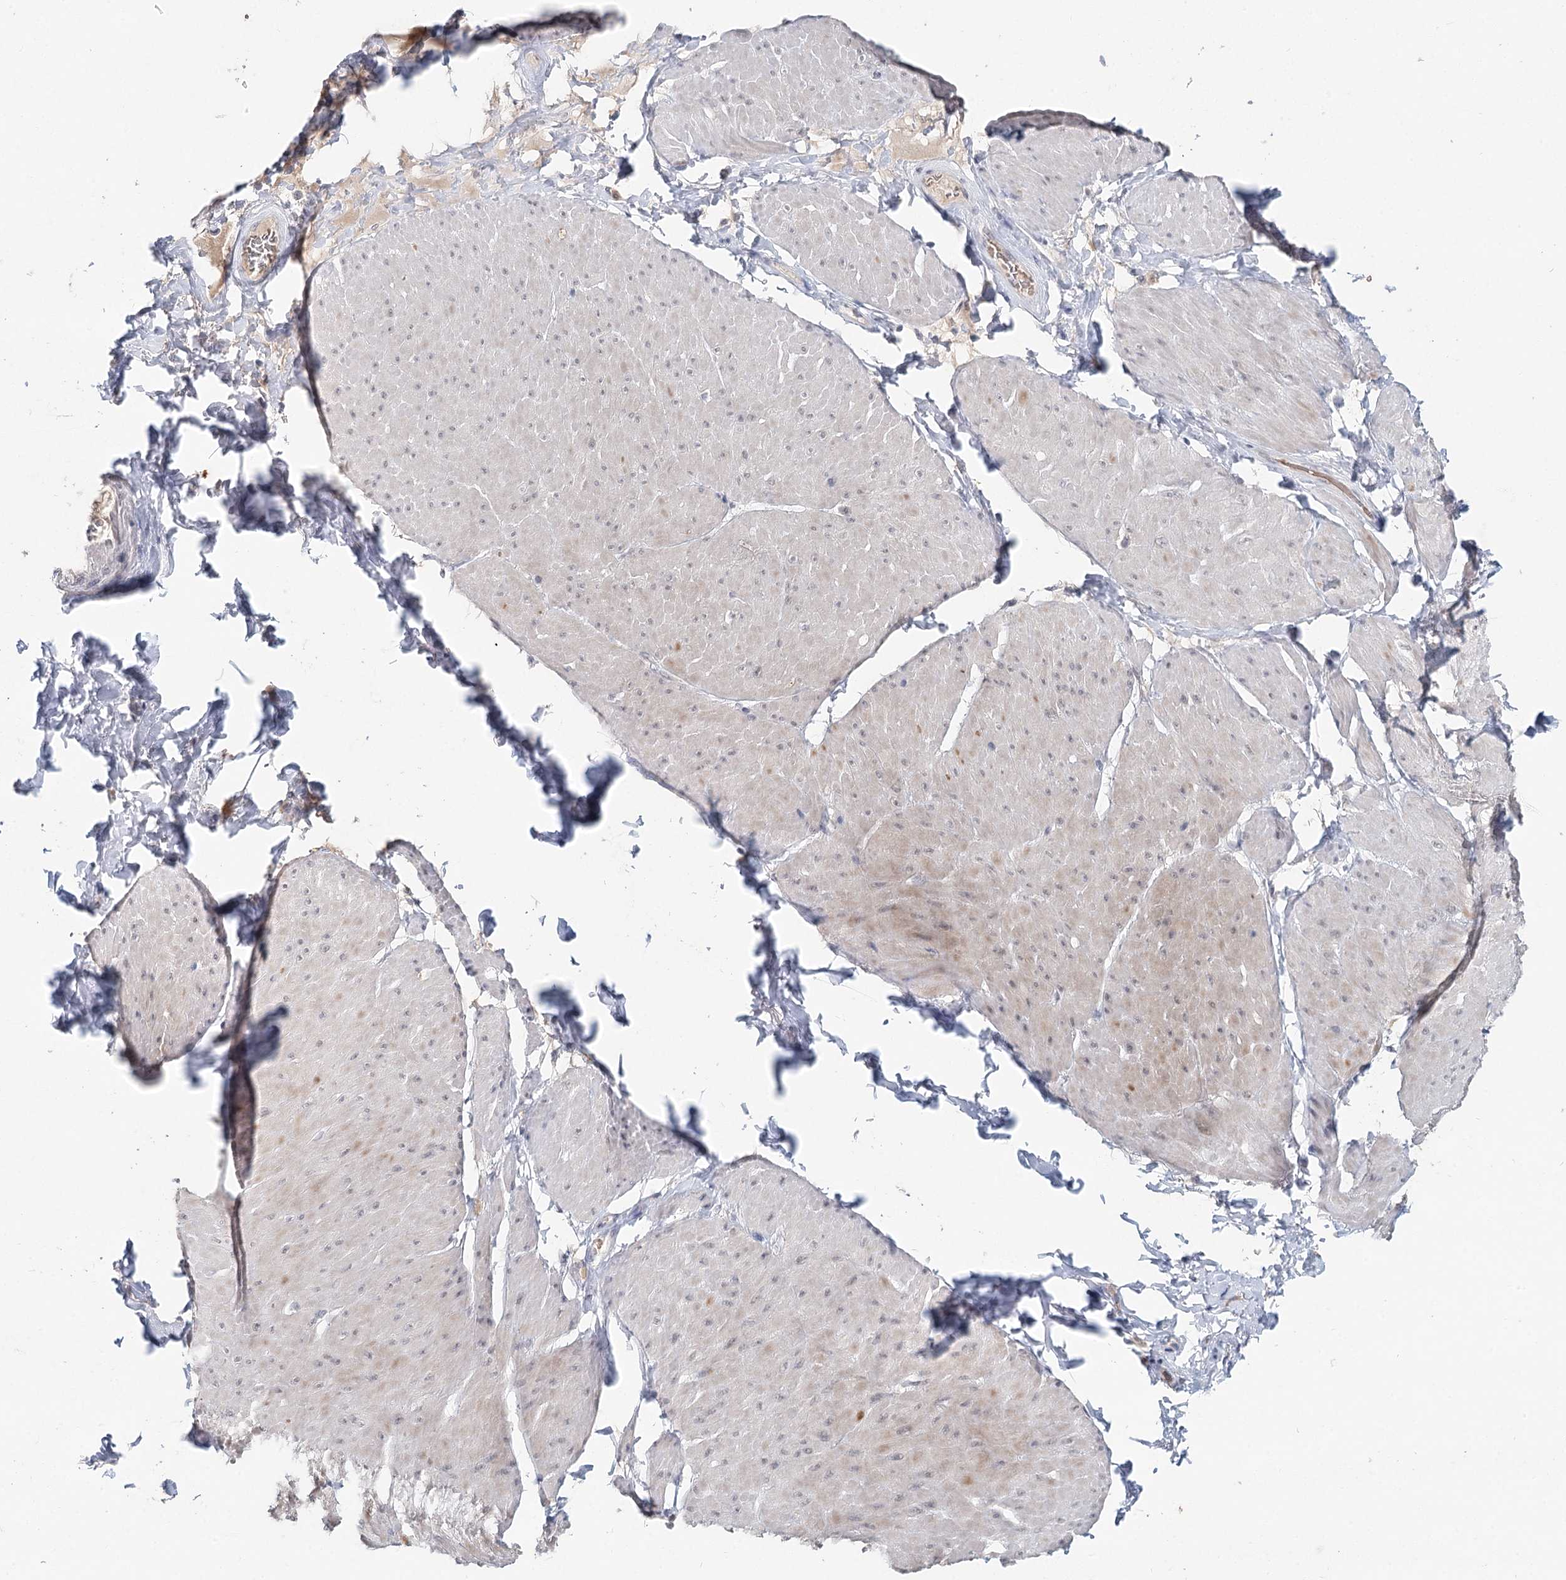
{"staining": {"intensity": "negative", "quantity": "none", "location": "none"}, "tissue": "smooth muscle", "cell_type": "Smooth muscle cells", "image_type": "normal", "snomed": [{"axis": "morphology", "description": "Urothelial carcinoma, High grade"}, {"axis": "topography", "description": "Urinary bladder"}], "caption": "A high-resolution image shows IHC staining of unremarkable smooth muscle, which displays no significant expression in smooth muscle cells.", "gene": "FBXO7", "patient": {"sex": "male", "age": 46}}